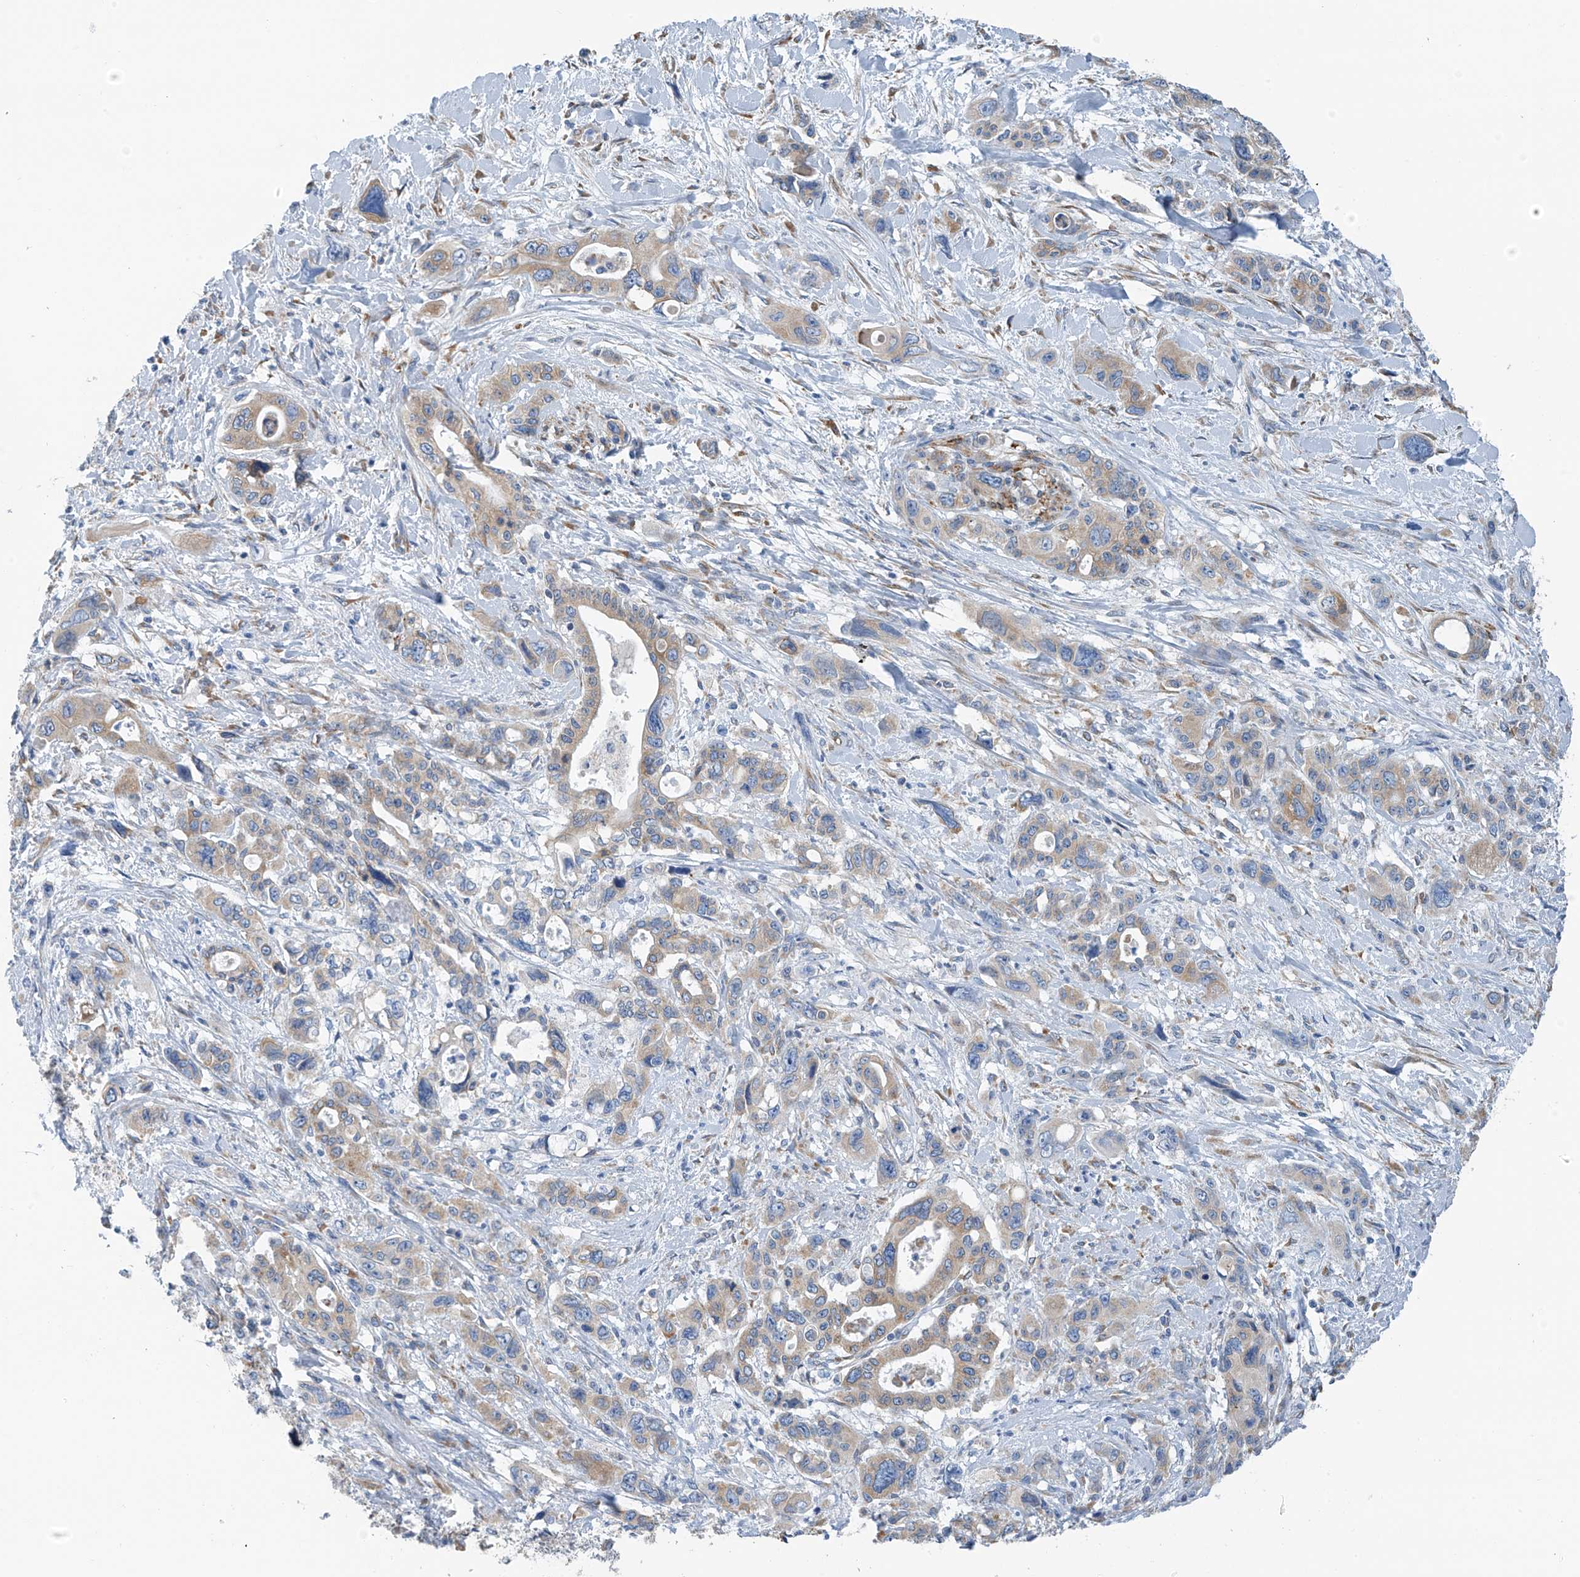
{"staining": {"intensity": "weak", "quantity": "25%-75%", "location": "cytoplasmic/membranous"}, "tissue": "pancreatic cancer", "cell_type": "Tumor cells", "image_type": "cancer", "snomed": [{"axis": "morphology", "description": "Adenocarcinoma, NOS"}, {"axis": "topography", "description": "Pancreas"}], "caption": "An image of human pancreatic adenocarcinoma stained for a protein reveals weak cytoplasmic/membranous brown staining in tumor cells.", "gene": "RCN2", "patient": {"sex": "male", "age": 46}}